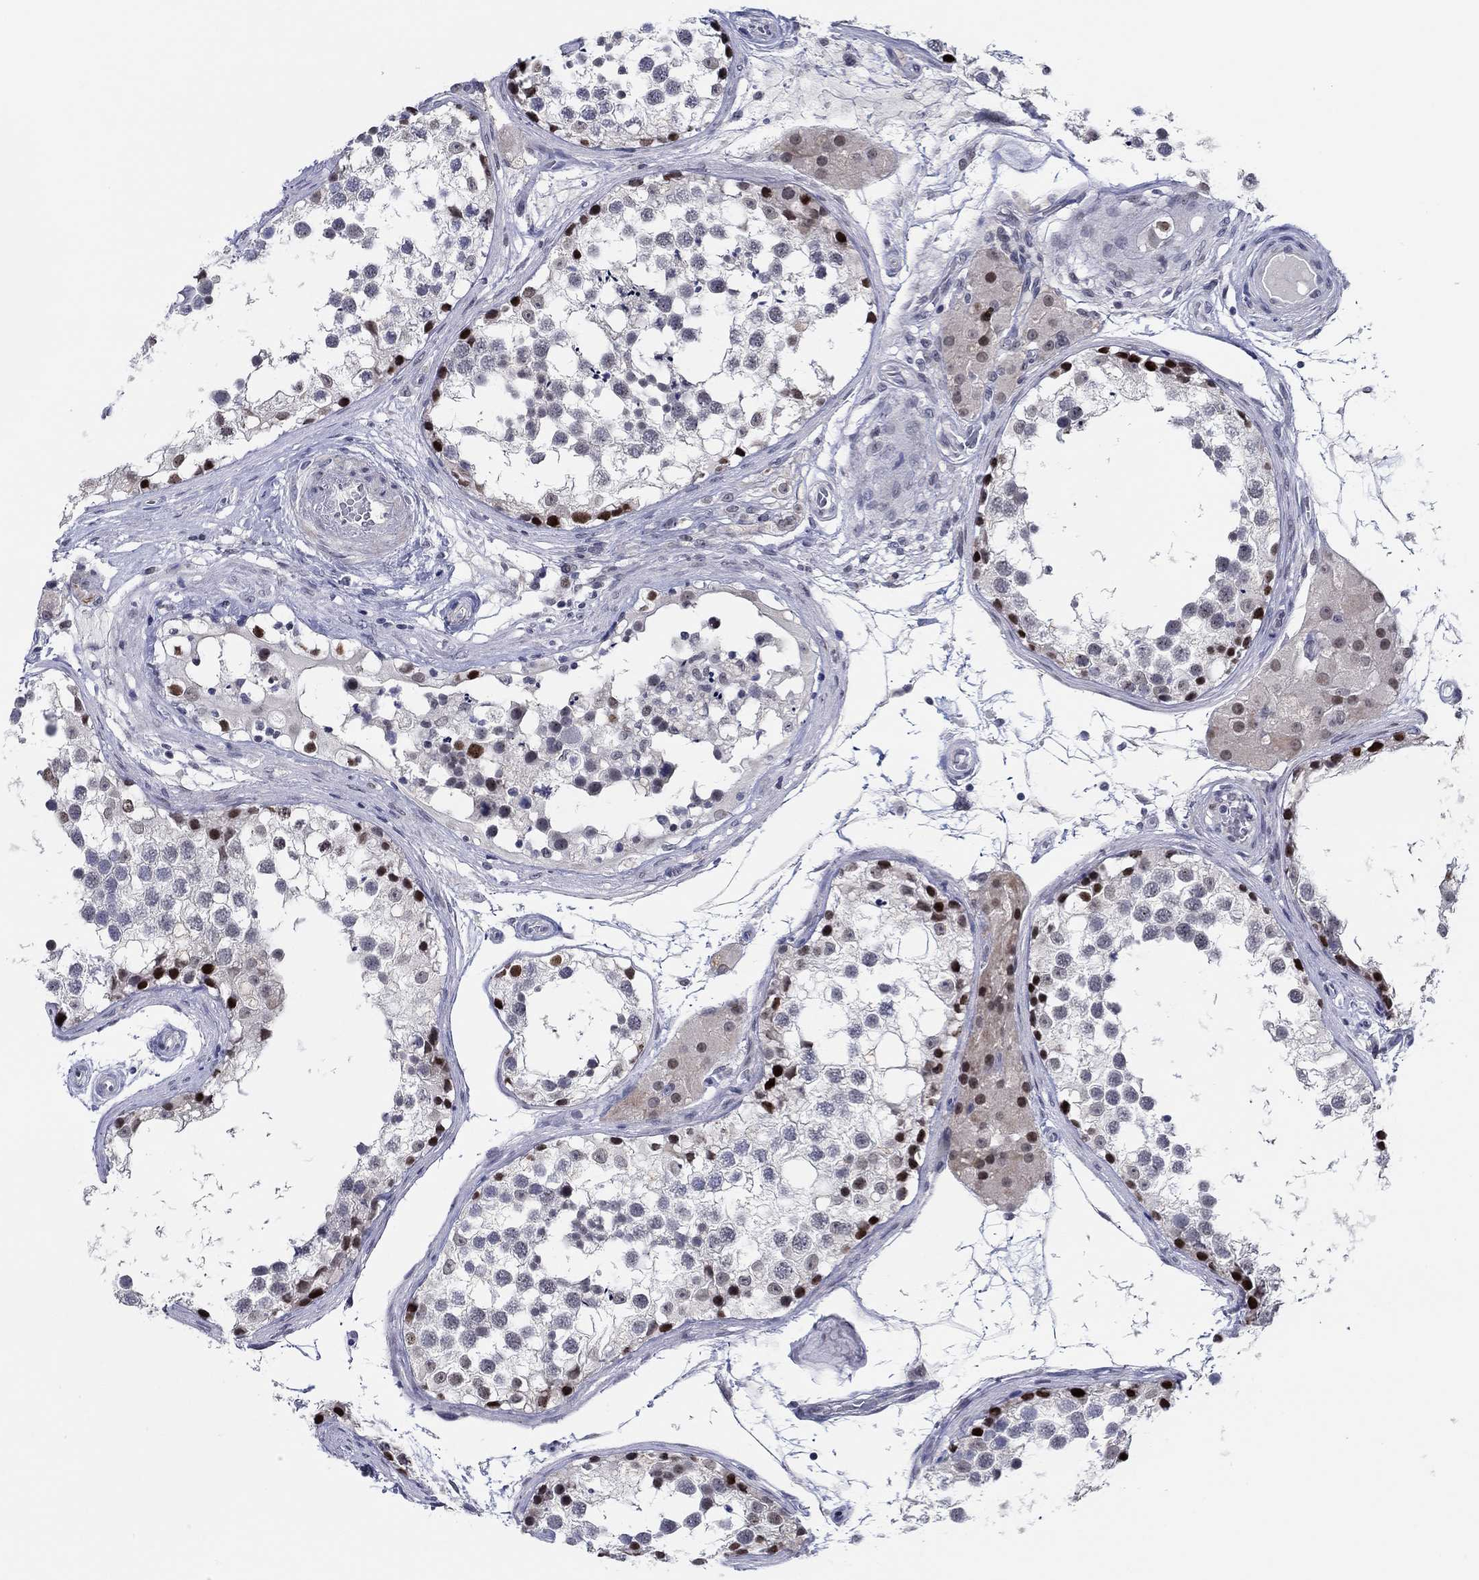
{"staining": {"intensity": "strong", "quantity": "<25%", "location": "nuclear"}, "tissue": "testis", "cell_type": "Cells in seminiferous ducts", "image_type": "normal", "snomed": [{"axis": "morphology", "description": "Normal tissue, NOS"}, {"axis": "morphology", "description": "Seminoma, NOS"}, {"axis": "topography", "description": "Testis"}], "caption": "Strong nuclear protein expression is appreciated in about <25% of cells in seminiferous ducts in testis. (DAB = brown stain, brightfield microscopy at high magnification).", "gene": "SLC34A1", "patient": {"sex": "male", "age": 65}}